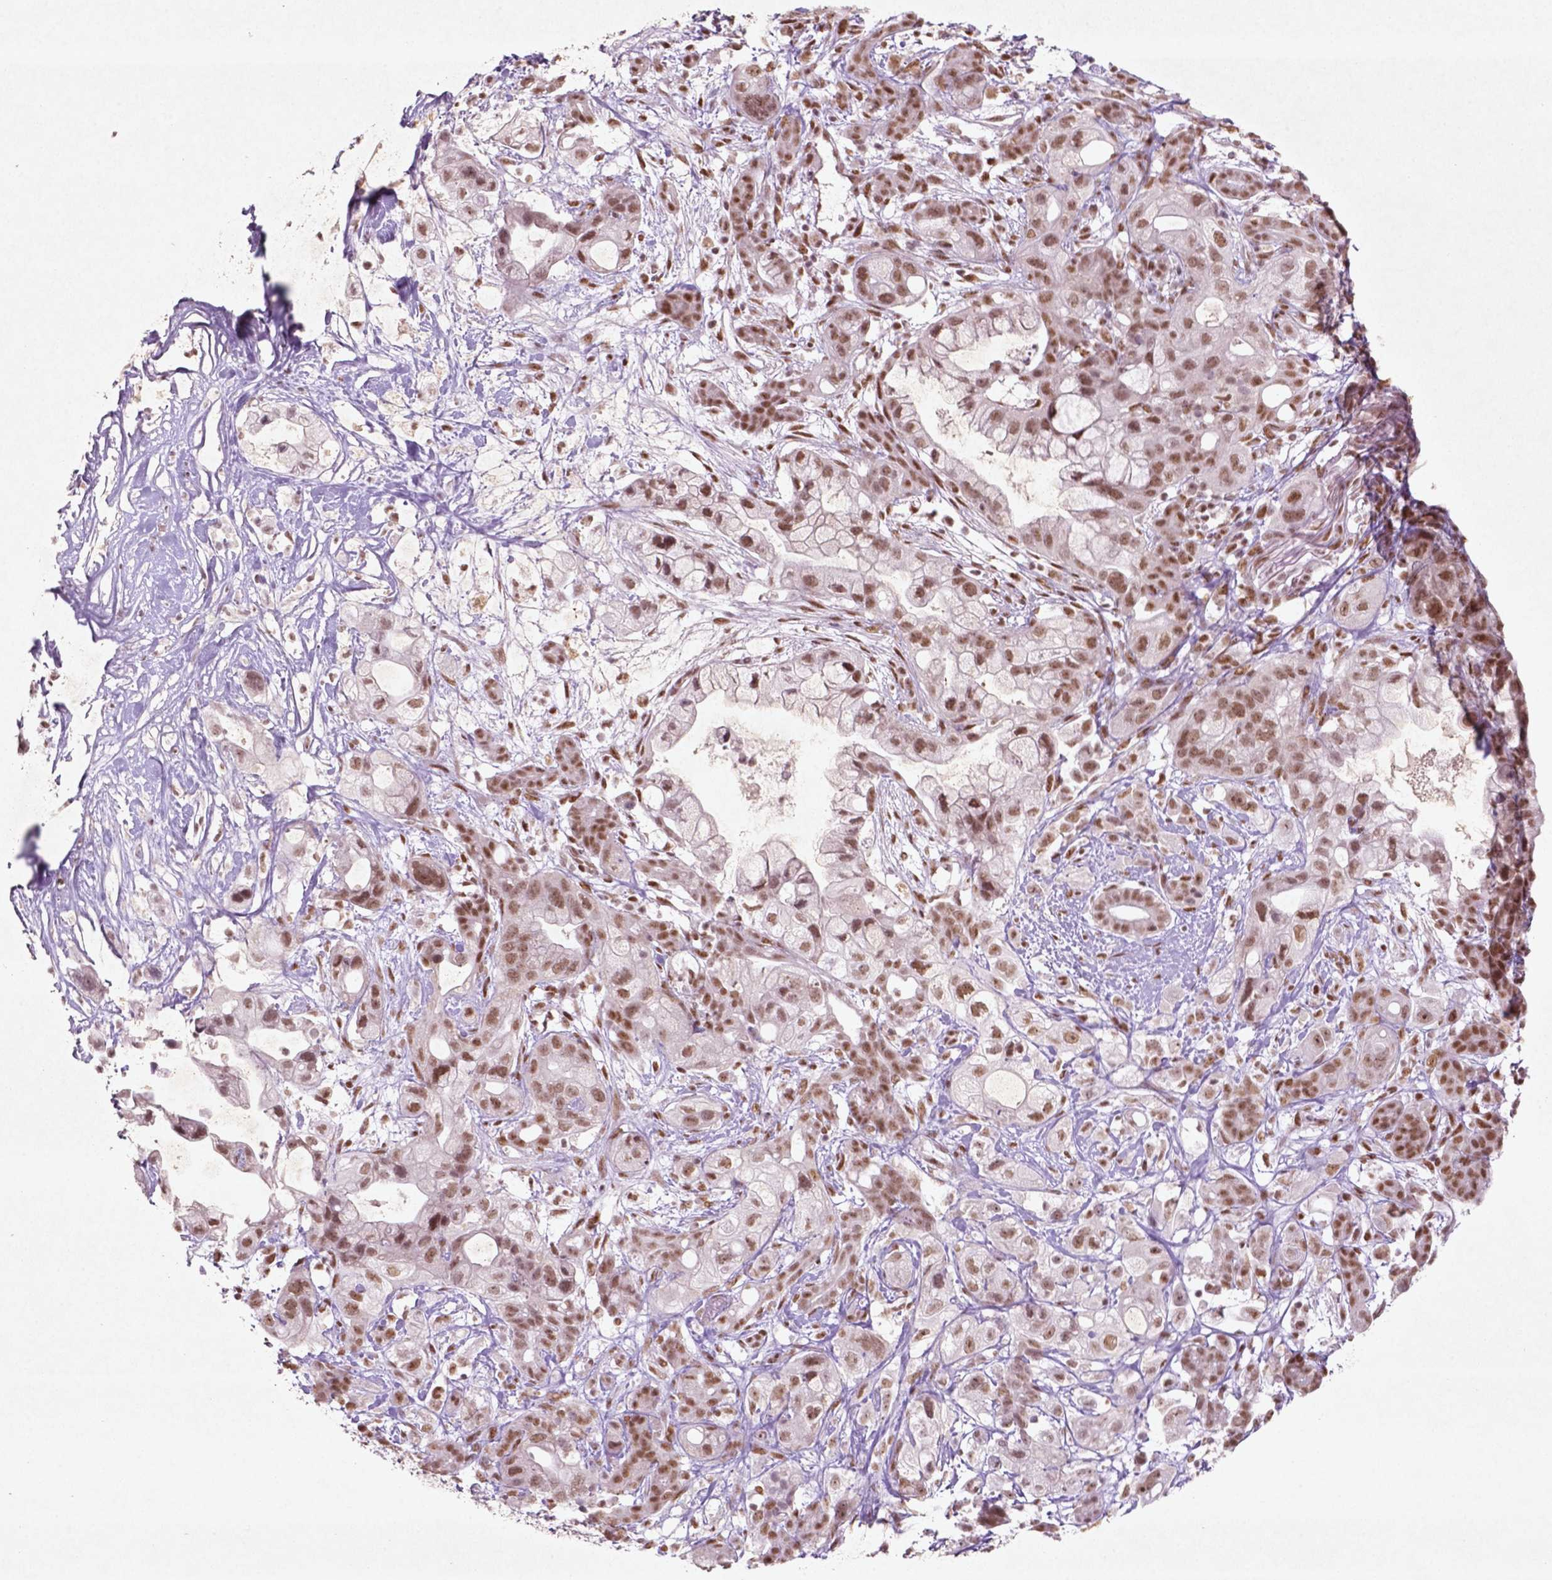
{"staining": {"intensity": "moderate", "quantity": ">75%", "location": "nuclear"}, "tissue": "pancreatic cancer", "cell_type": "Tumor cells", "image_type": "cancer", "snomed": [{"axis": "morphology", "description": "Adenocarcinoma, NOS"}, {"axis": "topography", "description": "Pancreas"}], "caption": "A brown stain highlights moderate nuclear positivity of a protein in human pancreatic adenocarcinoma tumor cells. The staining was performed using DAB (3,3'-diaminobenzidine) to visualize the protein expression in brown, while the nuclei were stained in blue with hematoxylin (Magnification: 20x).", "gene": "HMG20B", "patient": {"sex": "male", "age": 44}}